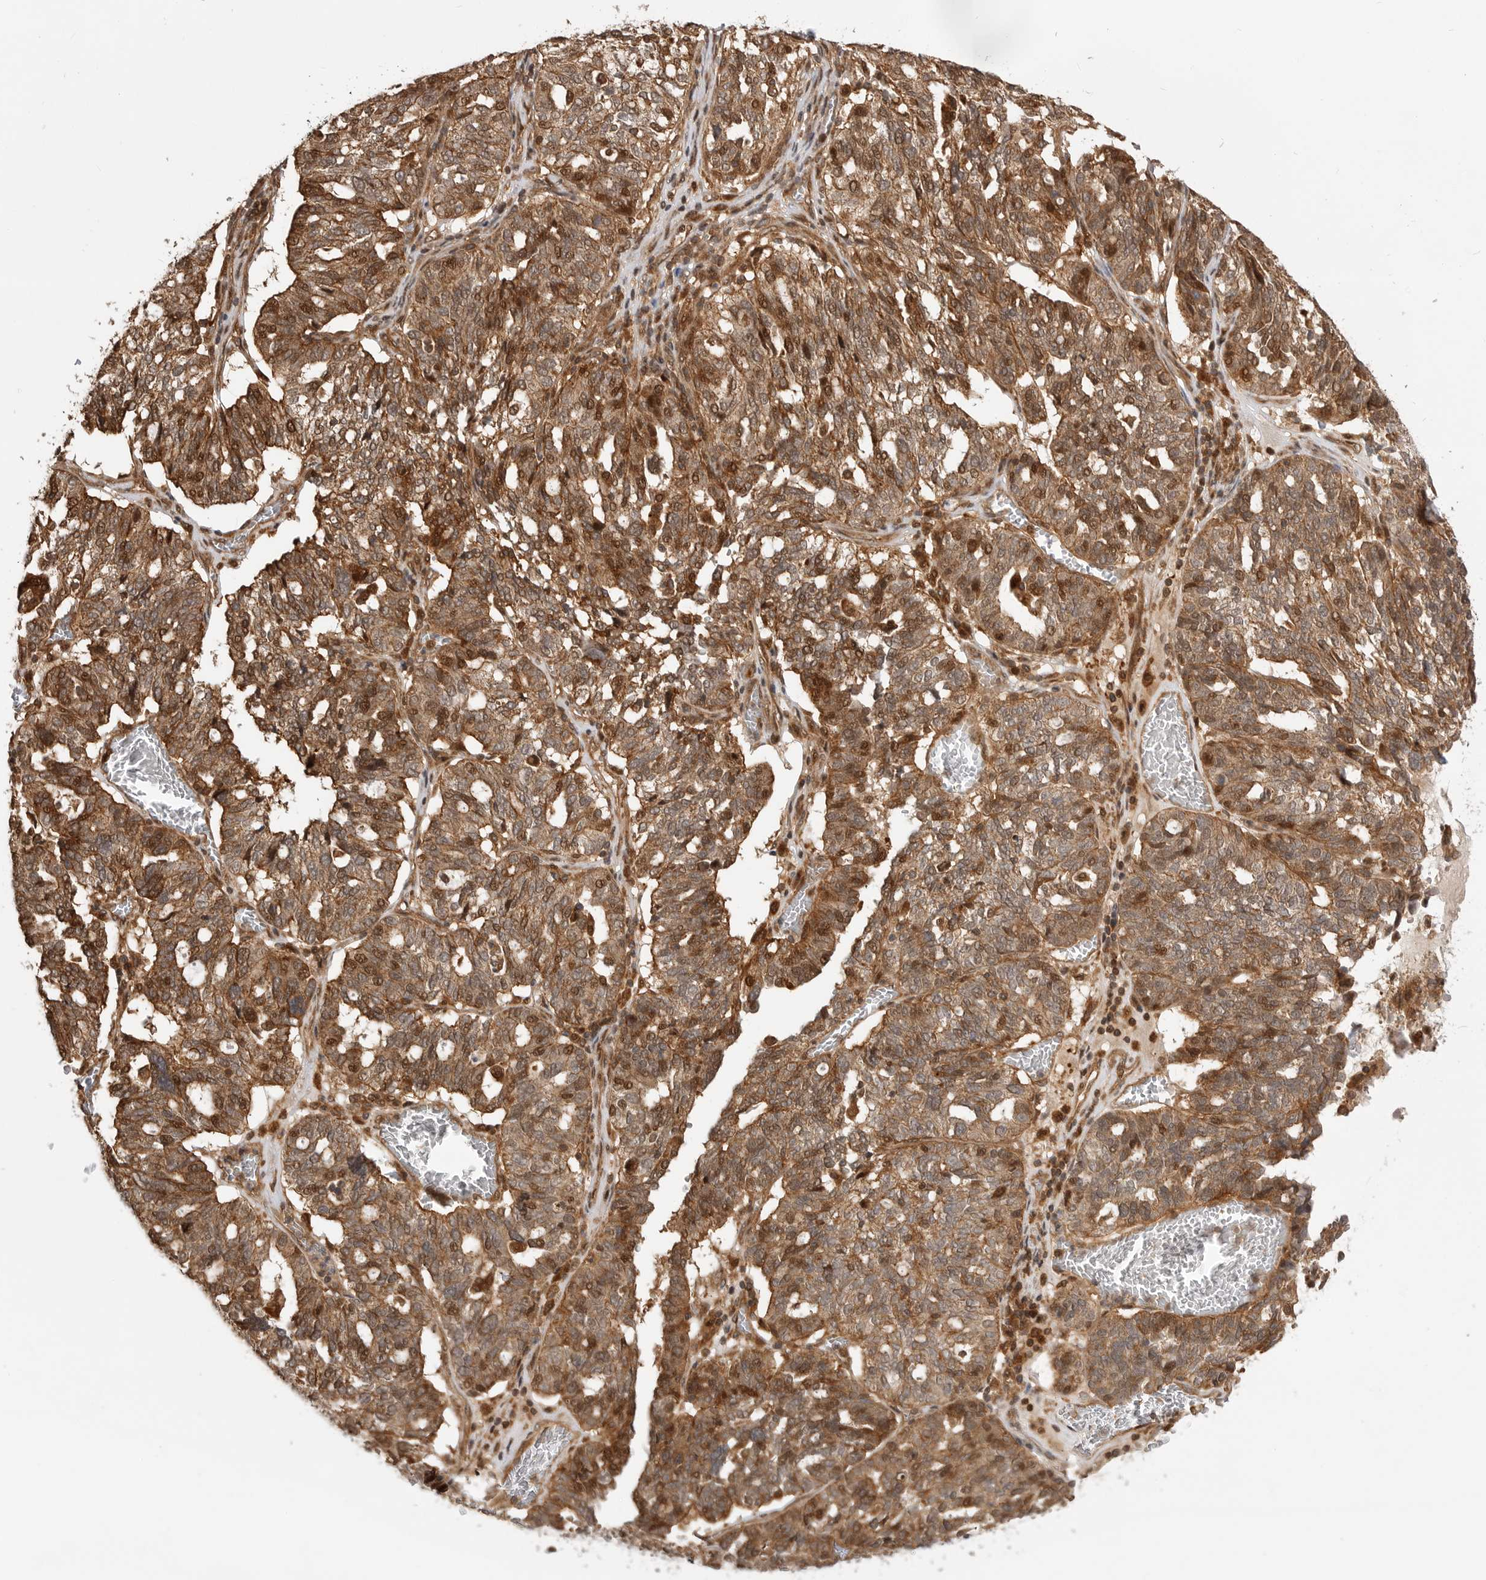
{"staining": {"intensity": "strong", "quantity": ">75%", "location": "cytoplasmic/membranous,nuclear"}, "tissue": "ovarian cancer", "cell_type": "Tumor cells", "image_type": "cancer", "snomed": [{"axis": "morphology", "description": "Cystadenocarcinoma, serous, NOS"}, {"axis": "topography", "description": "Ovary"}], "caption": "Immunohistochemistry (IHC) (DAB) staining of serous cystadenocarcinoma (ovarian) exhibits strong cytoplasmic/membranous and nuclear protein positivity in approximately >75% of tumor cells. The staining was performed using DAB to visualize the protein expression in brown, while the nuclei were stained in blue with hematoxylin (Magnification: 20x).", "gene": "ADPRS", "patient": {"sex": "female", "age": 59}}